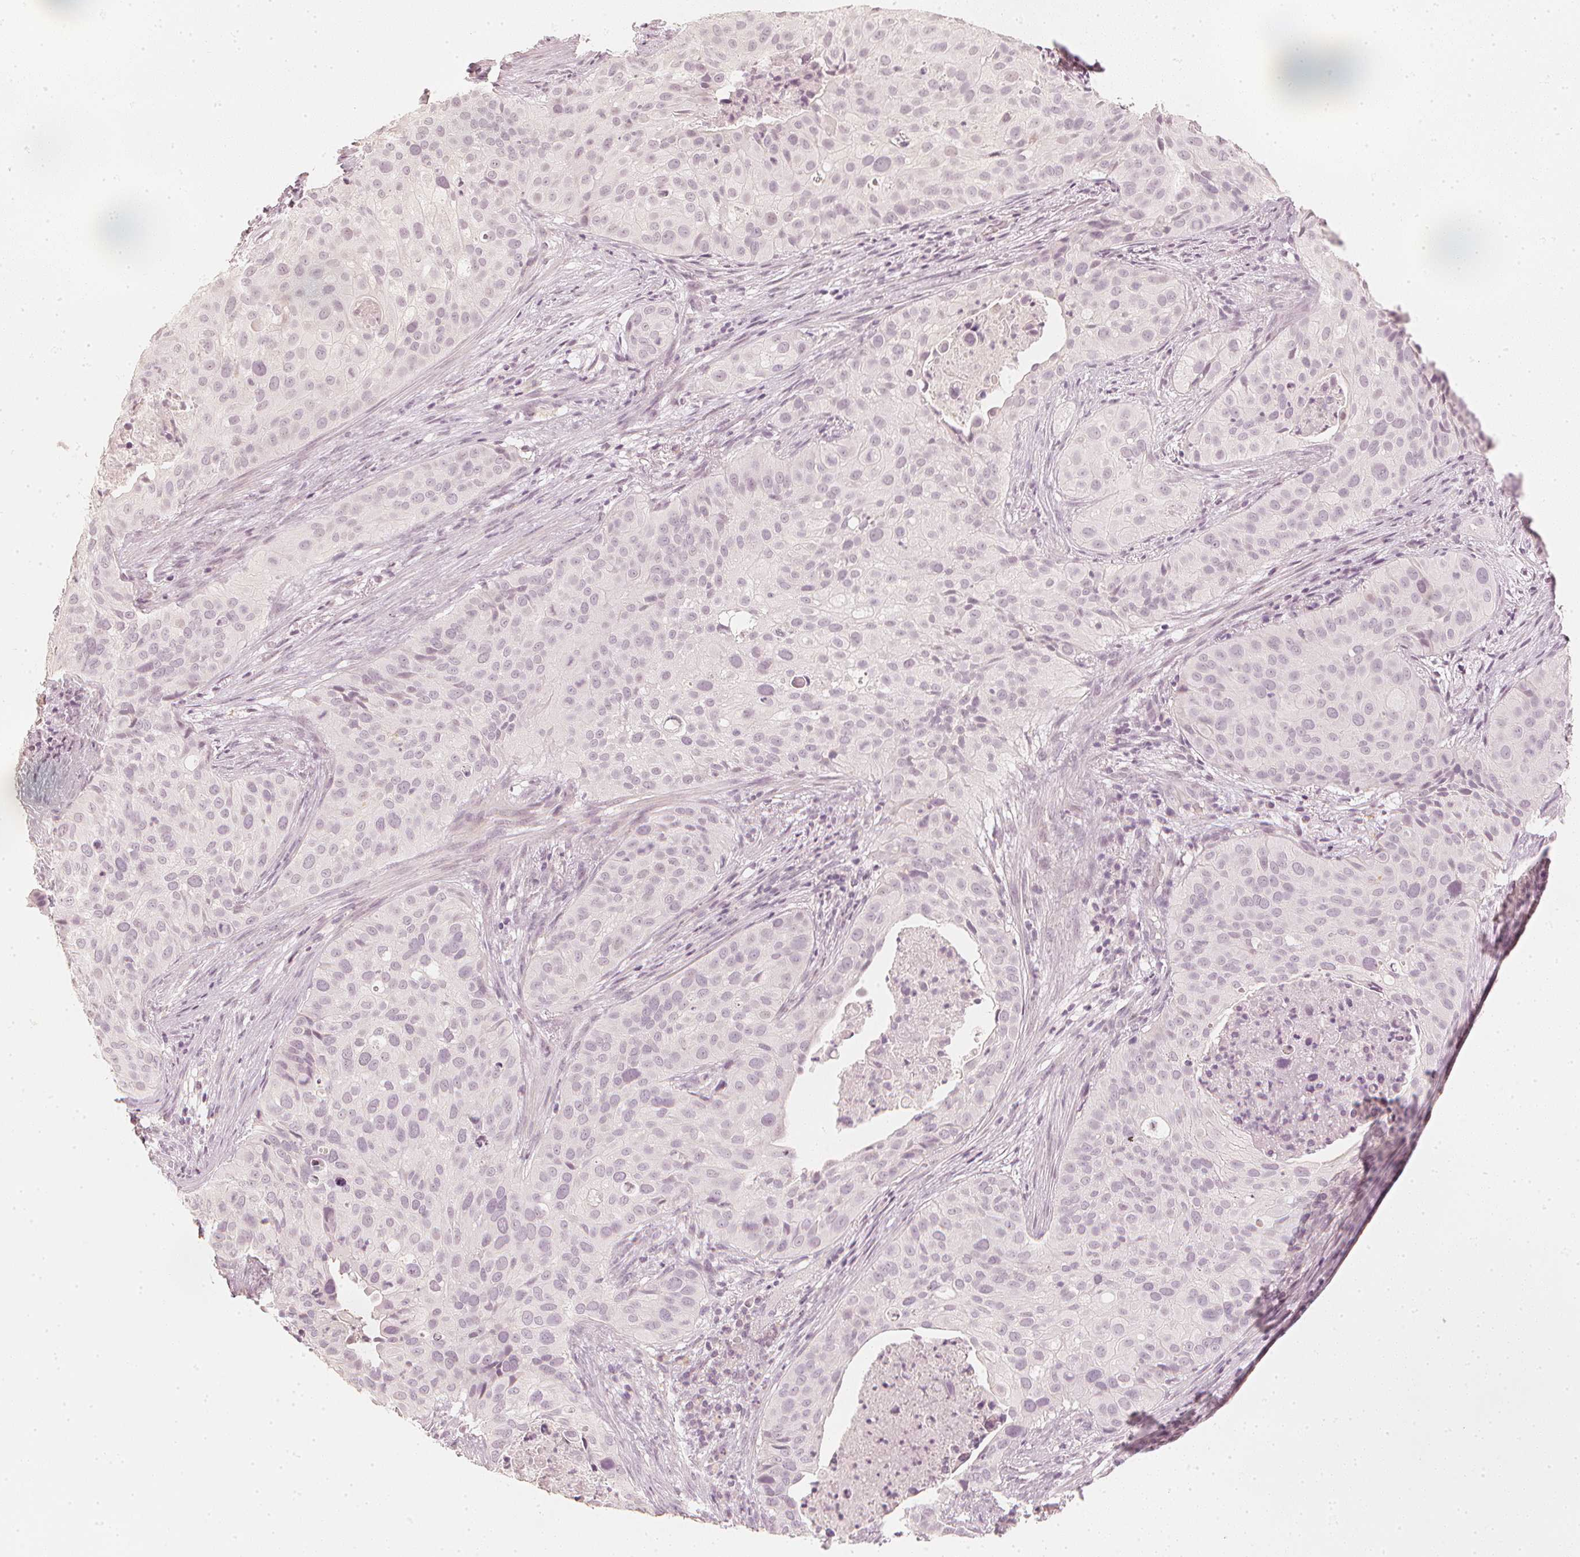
{"staining": {"intensity": "negative", "quantity": "none", "location": "none"}, "tissue": "cervical cancer", "cell_type": "Tumor cells", "image_type": "cancer", "snomed": [{"axis": "morphology", "description": "Squamous cell carcinoma, NOS"}, {"axis": "topography", "description": "Cervix"}], "caption": "Cervical squamous cell carcinoma was stained to show a protein in brown. There is no significant staining in tumor cells. The staining is performed using DAB (3,3'-diaminobenzidine) brown chromogen with nuclei counter-stained in using hematoxylin.", "gene": "CALB1", "patient": {"sex": "female", "age": 38}}